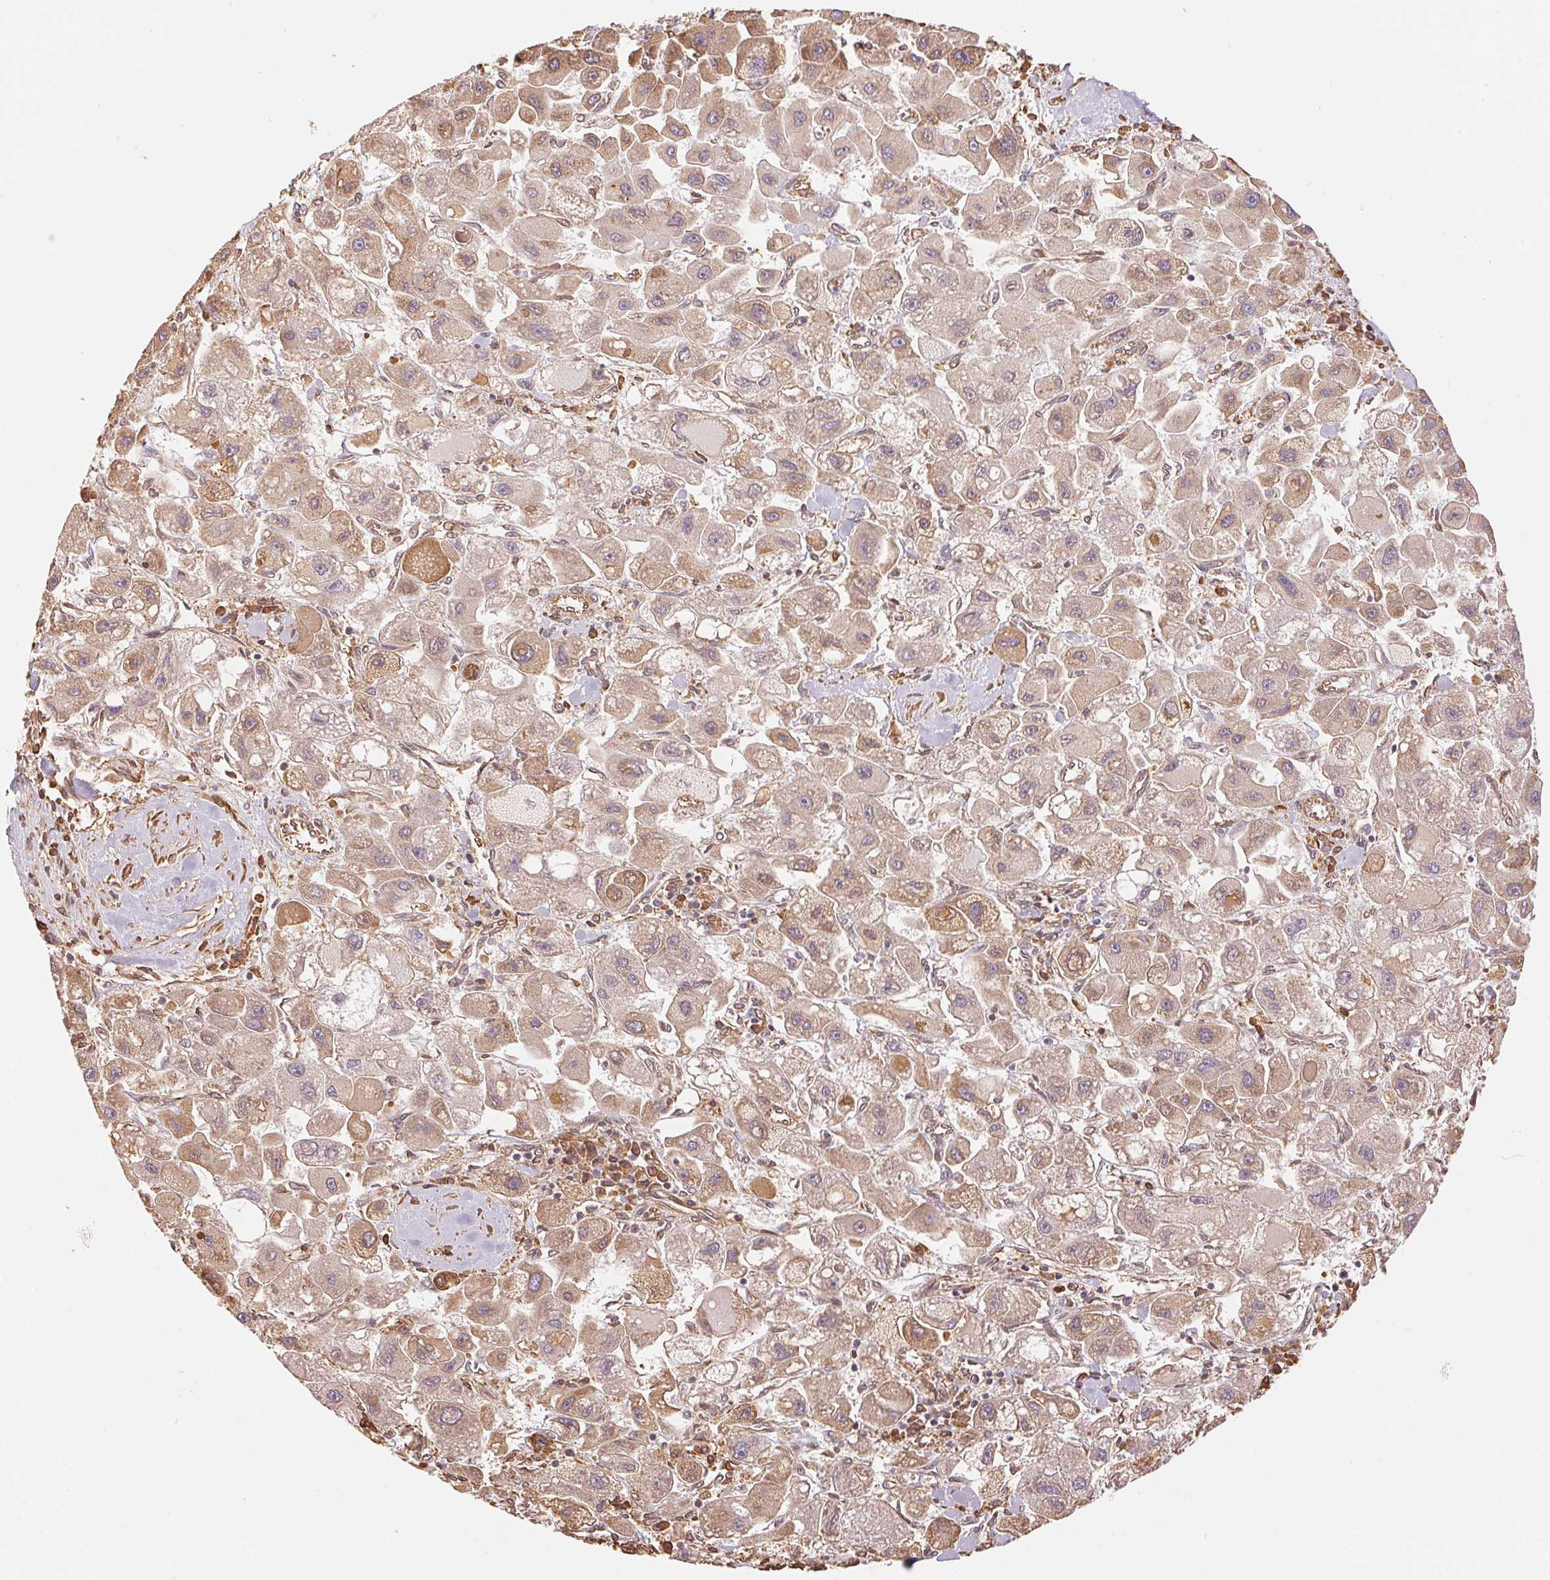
{"staining": {"intensity": "moderate", "quantity": "25%-75%", "location": "cytoplasmic/membranous"}, "tissue": "liver cancer", "cell_type": "Tumor cells", "image_type": "cancer", "snomed": [{"axis": "morphology", "description": "Carcinoma, Hepatocellular, NOS"}, {"axis": "topography", "description": "Liver"}], "caption": "Immunohistochemical staining of liver hepatocellular carcinoma displays moderate cytoplasmic/membranous protein expression in about 25%-75% of tumor cells.", "gene": "C6orf163", "patient": {"sex": "male", "age": 24}}